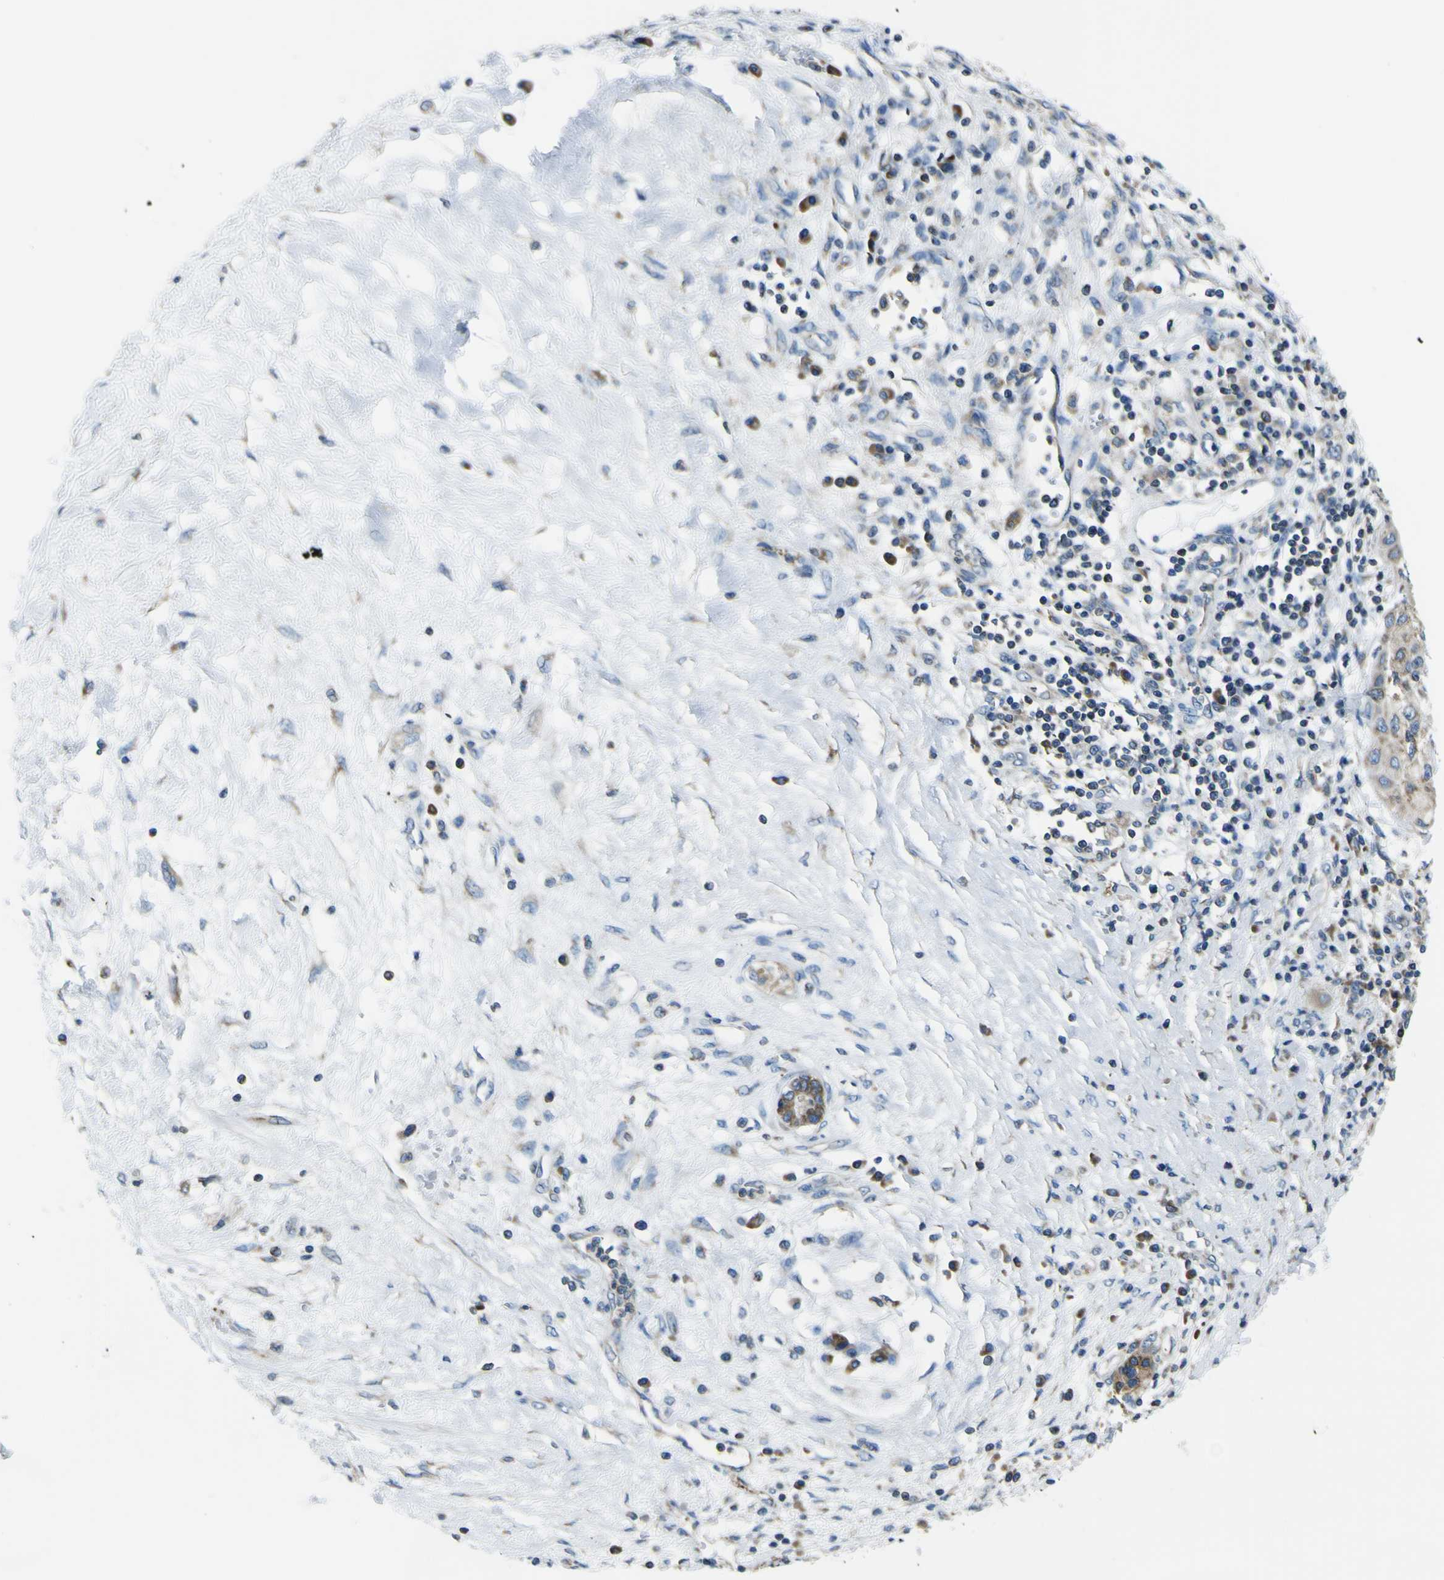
{"staining": {"intensity": "weak", "quantity": ">75%", "location": "cytoplasmic/membranous"}, "tissue": "pancreatic cancer", "cell_type": "Tumor cells", "image_type": "cancer", "snomed": [{"axis": "morphology", "description": "Adenocarcinoma, NOS"}, {"axis": "topography", "description": "Pancreas"}], "caption": "Pancreatic cancer stained with a protein marker shows weak staining in tumor cells.", "gene": "STIM1", "patient": {"sex": "female", "age": 70}}